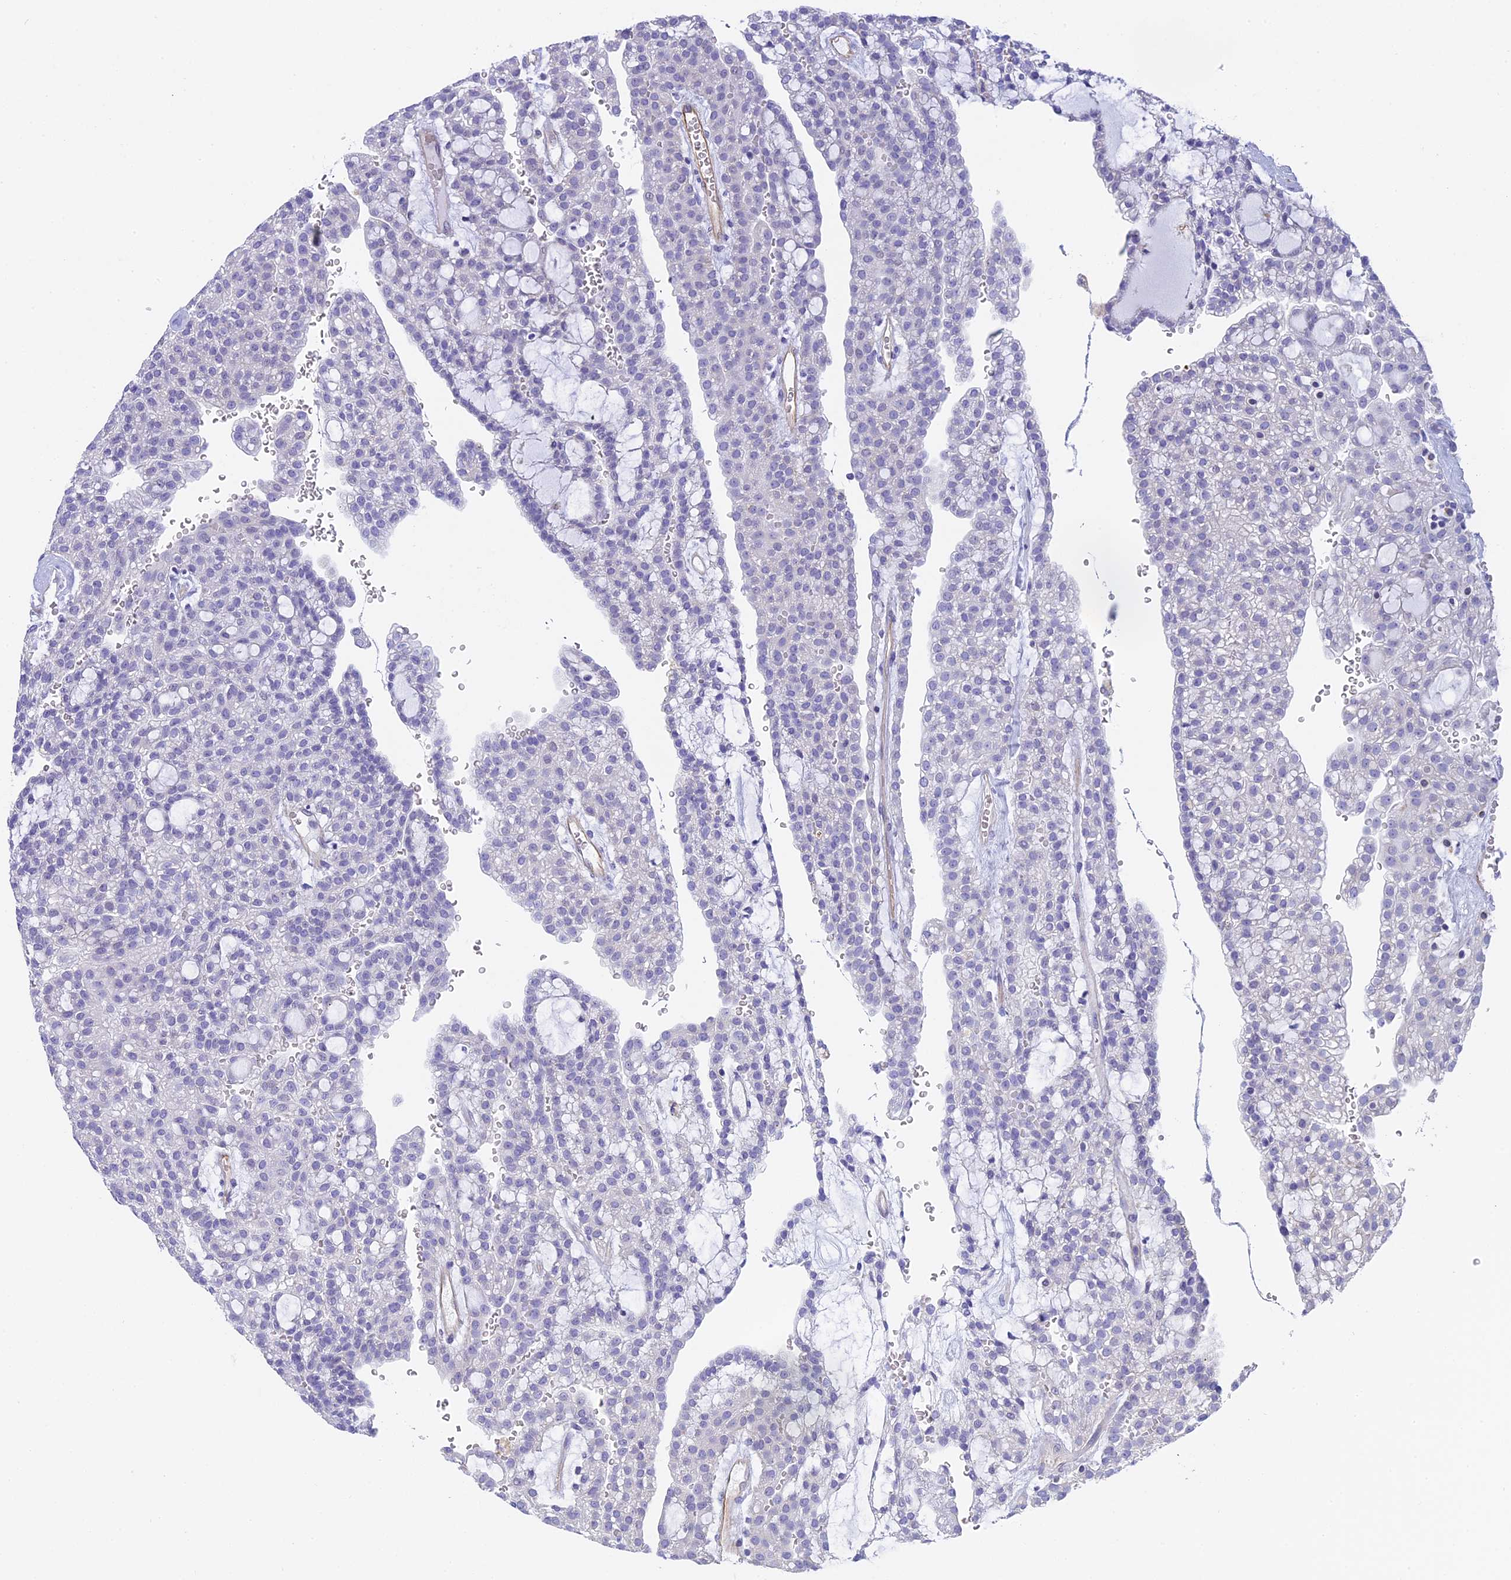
{"staining": {"intensity": "negative", "quantity": "none", "location": "none"}, "tissue": "renal cancer", "cell_type": "Tumor cells", "image_type": "cancer", "snomed": [{"axis": "morphology", "description": "Adenocarcinoma, NOS"}, {"axis": "topography", "description": "Kidney"}], "caption": "An IHC photomicrograph of renal adenocarcinoma is shown. There is no staining in tumor cells of renal adenocarcinoma.", "gene": "TACSTD2", "patient": {"sex": "male", "age": 63}}